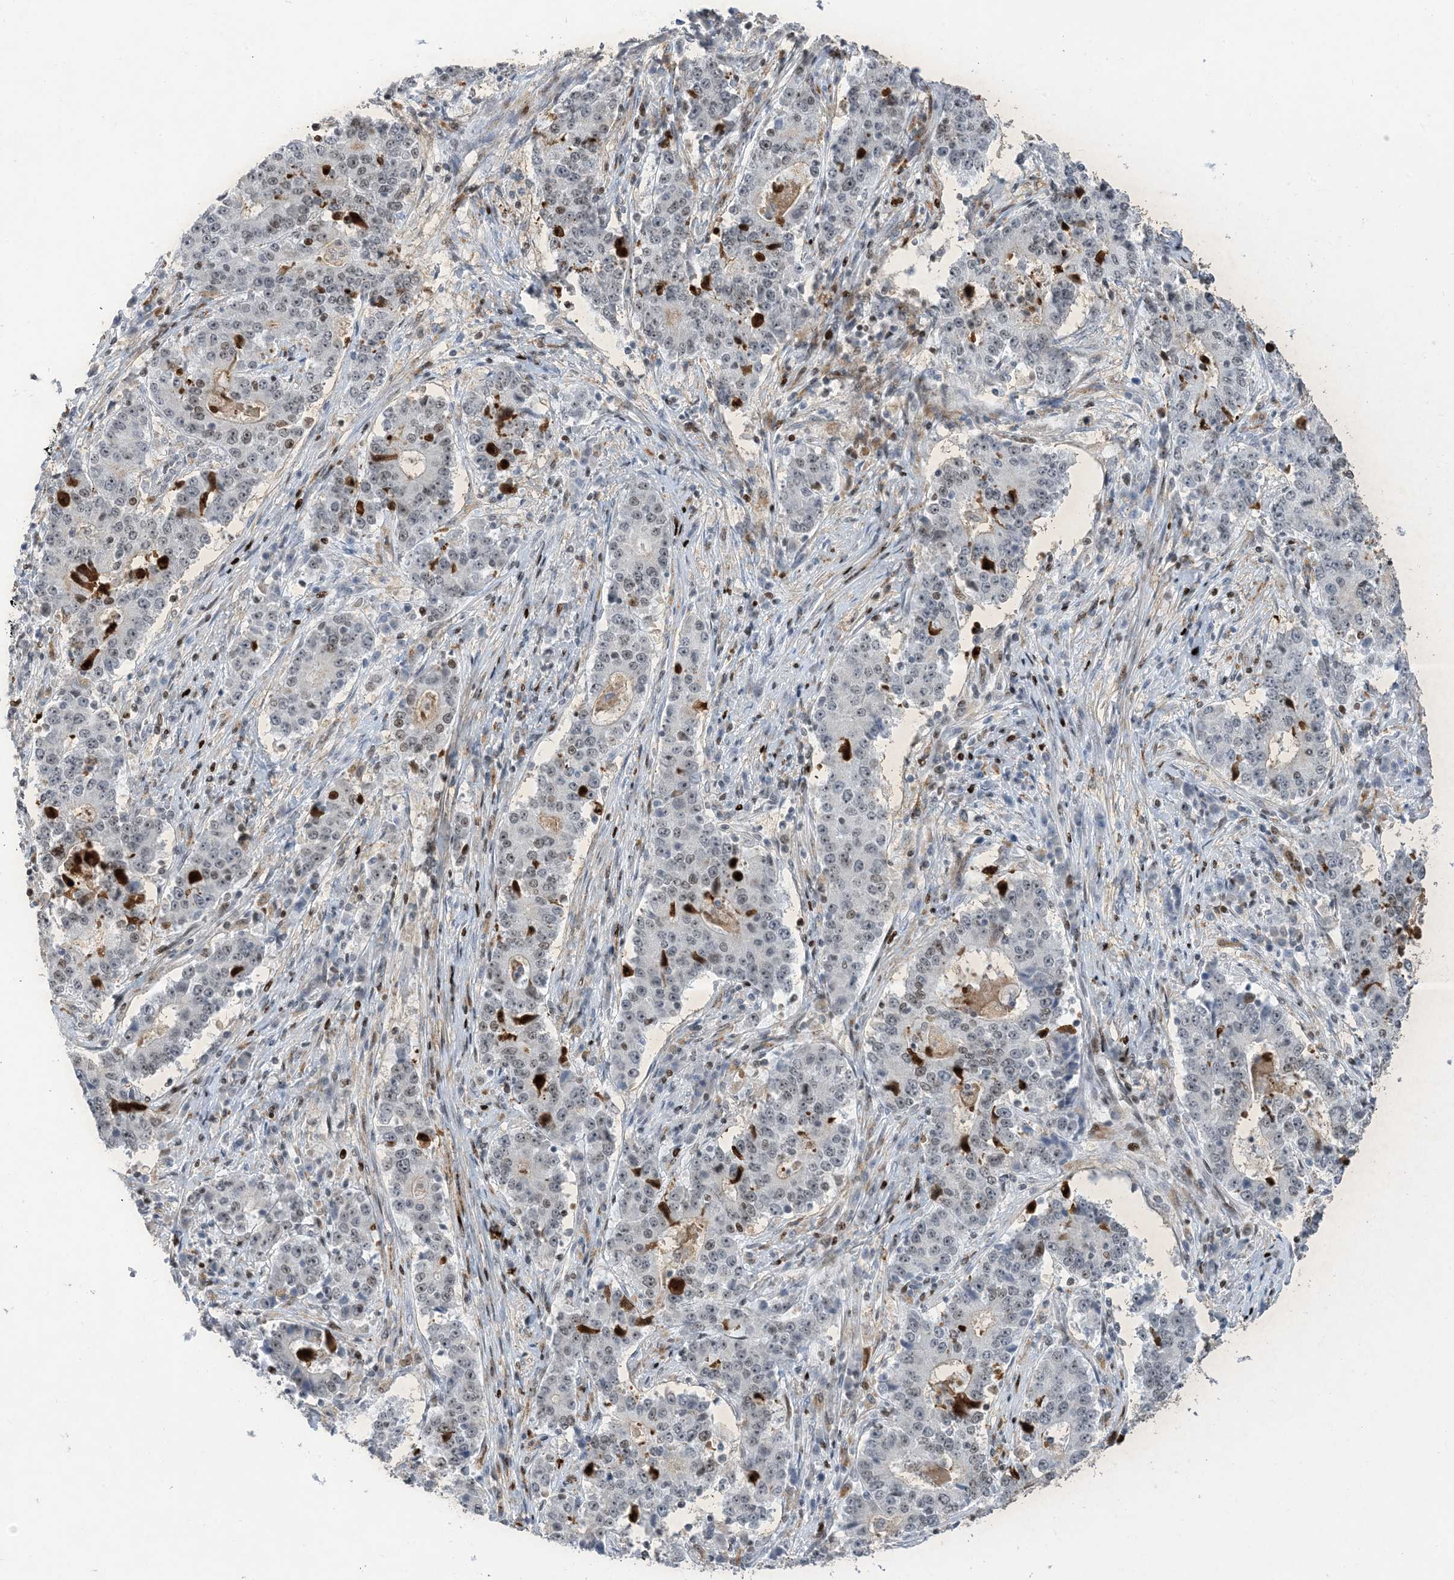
{"staining": {"intensity": "weak", "quantity": "<25%", "location": "nuclear"}, "tissue": "stomach cancer", "cell_type": "Tumor cells", "image_type": "cancer", "snomed": [{"axis": "morphology", "description": "Adenocarcinoma, NOS"}, {"axis": "topography", "description": "Stomach"}], "caption": "There is no significant positivity in tumor cells of stomach adenocarcinoma.", "gene": "SLC25A53", "patient": {"sex": "male", "age": 59}}